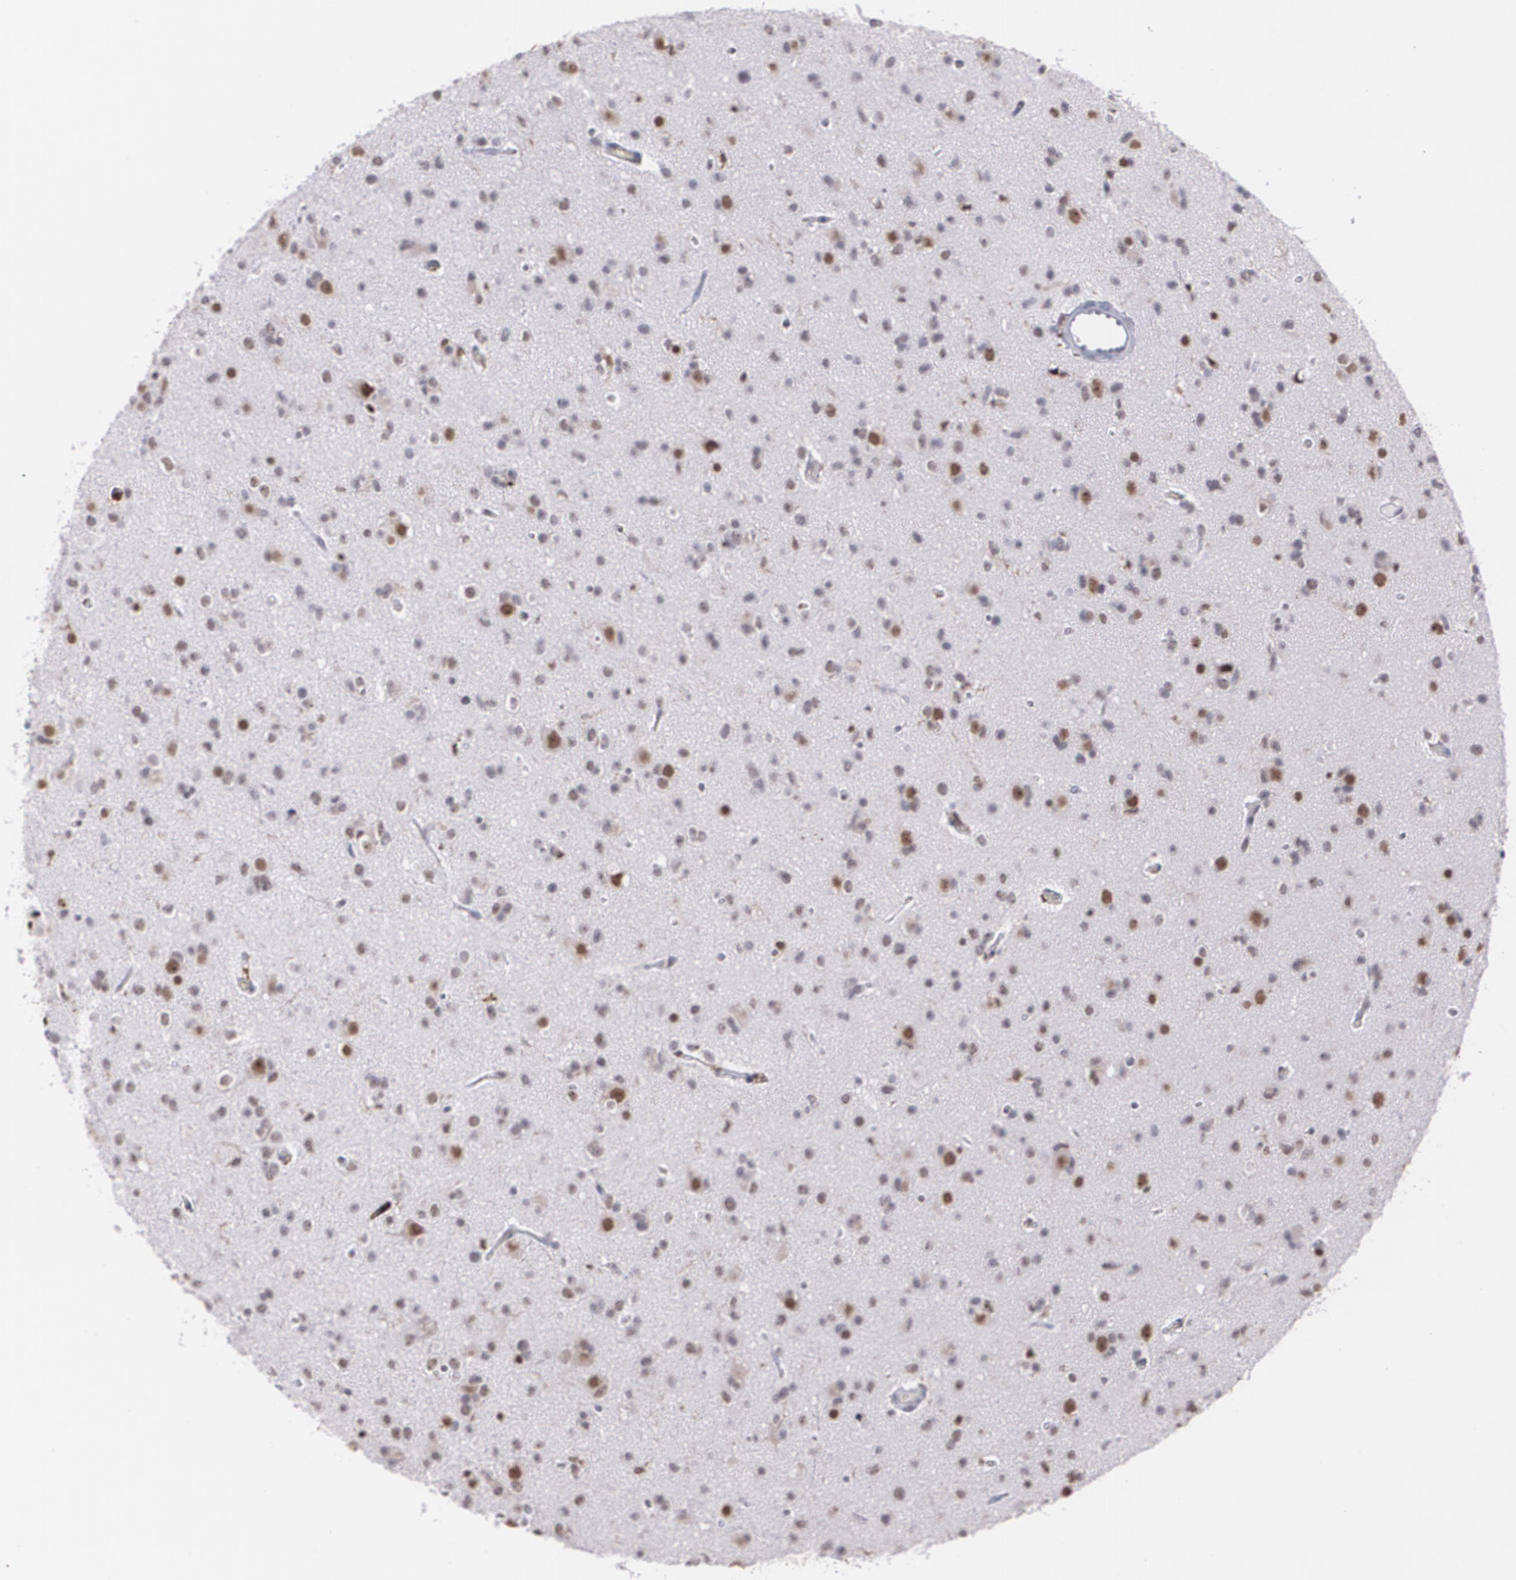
{"staining": {"intensity": "negative", "quantity": "none", "location": "none"}, "tissue": "glioma", "cell_type": "Tumor cells", "image_type": "cancer", "snomed": [{"axis": "morphology", "description": "Glioma, malignant, Low grade"}, {"axis": "topography", "description": "Brain"}], "caption": "Immunohistochemistry of human malignant glioma (low-grade) demonstrates no expression in tumor cells.", "gene": "NCF2", "patient": {"sex": "male", "age": 42}}